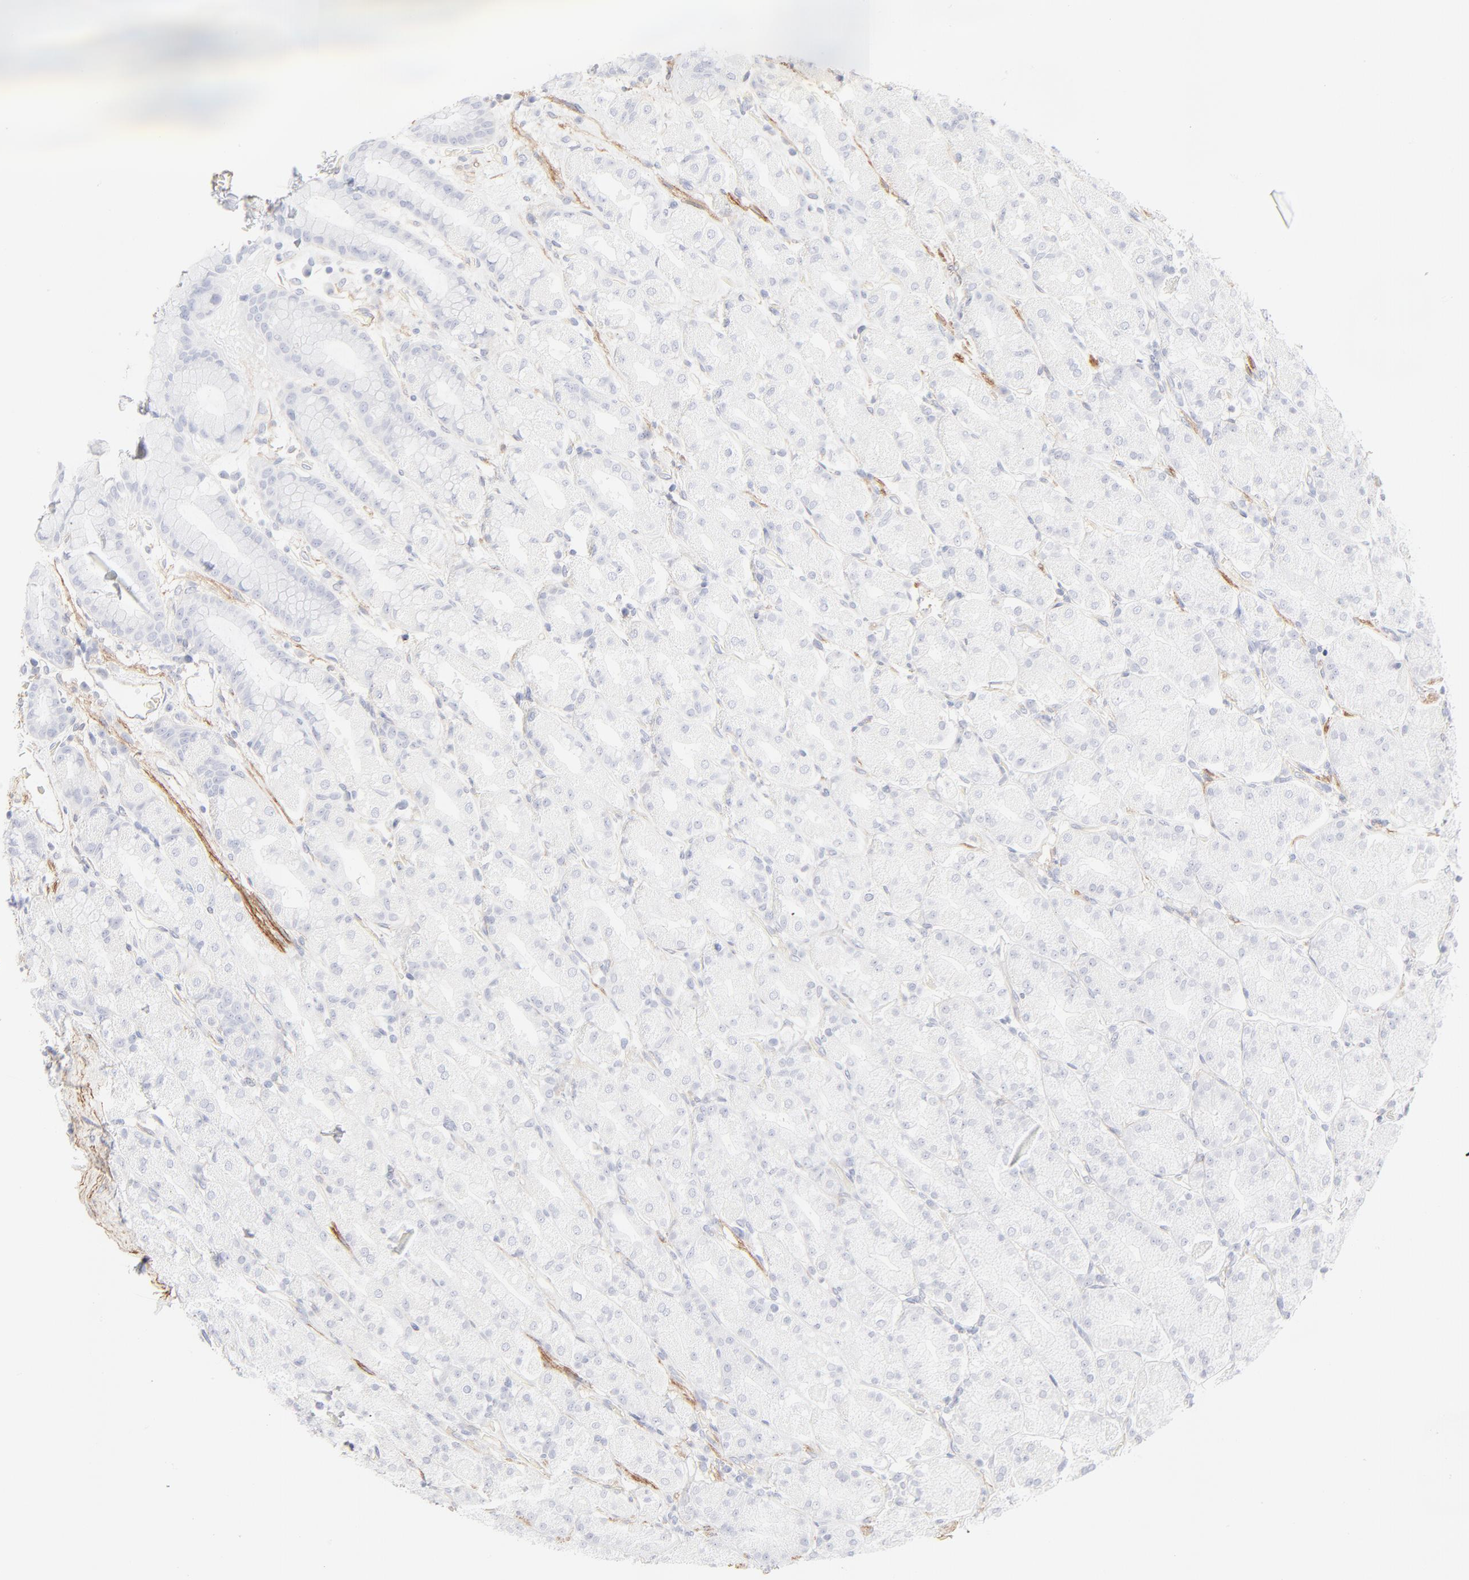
{"staining": {"intensity": "negative", "quantity": "none", "location": "none"}, "tissue": "stomach", "cell_type": "Glandular cells", "image_type": "normal", "snomed": [{"axis": "morphology", "description": "Normal tissue, NOS"}, {"axis": "topography", "description": "Stomach, upper"}], "caption": "Immunohistochemistry micrograph of unremarkable stomach: stomach stained with DAB displays no significant protein staining in glandular cells. (DAB immunohistochemistry with hematoxylin counter stain).", "gene": "ITGA5", "patient": {"sex": "male", "age": 68}}